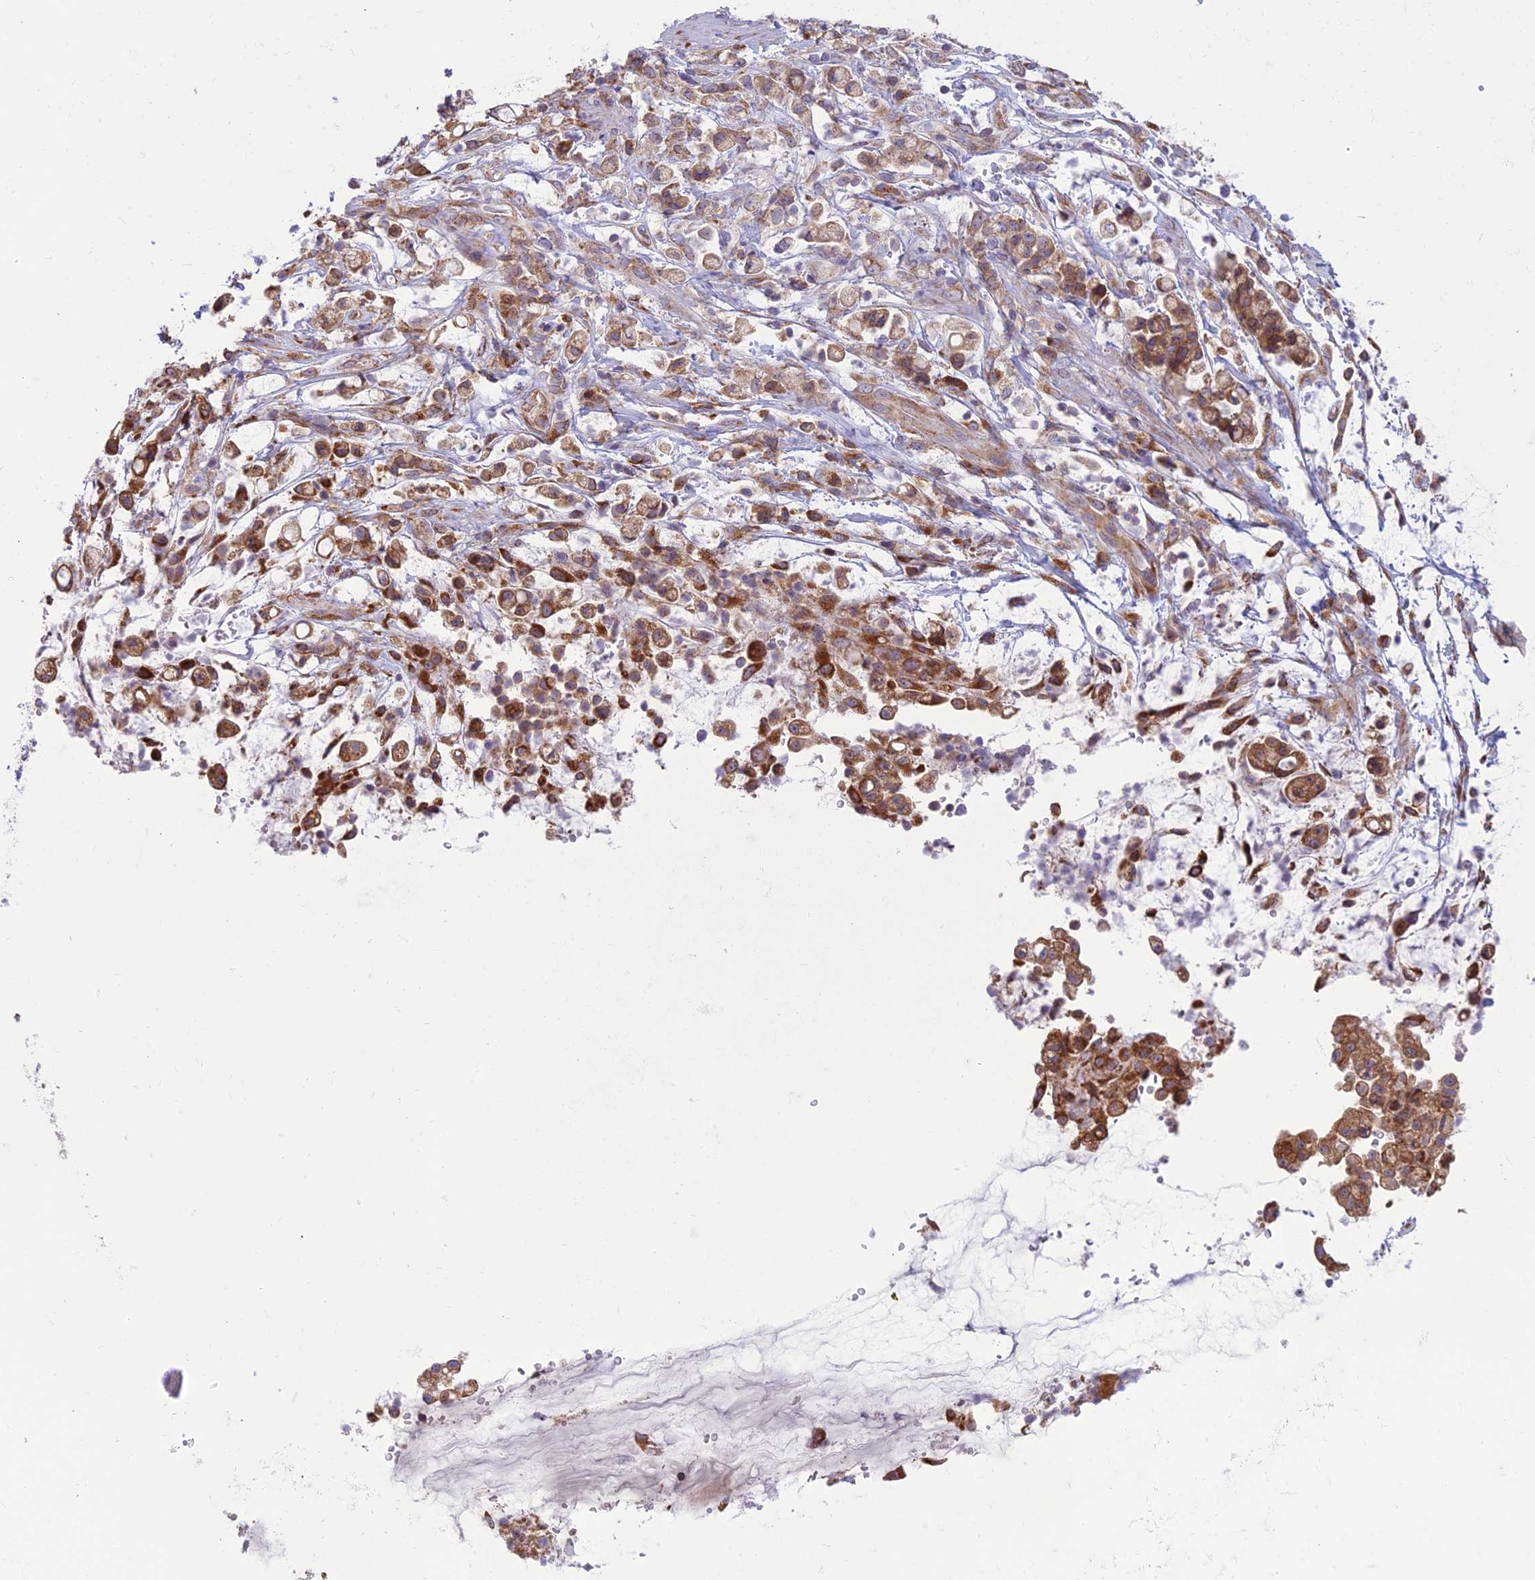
{"staining": {"intensity": "moderate", "quantity": ">75%", "location": "cytoplasmic/membranous"}, "tissue": "stomach cancer", "cell_type": "Tumor cells", "image_type": "cancer", "snomed": [{"axis": "morphology", "description": "Adenocarcinoma, NOS"}, {"axis": "topography", "description": "Stomach"}], "caption": "DAB (3,3'-diaminobenzidine) immunohistochemical staining of stomach cancer (adenocarcinoma) displays moderate cytoplasmic/membranous protein staining in approximately >75% of tumor cells.", "gene": "RPL17-C18orf32", "patient": {"sex": "female", "age": 60}}